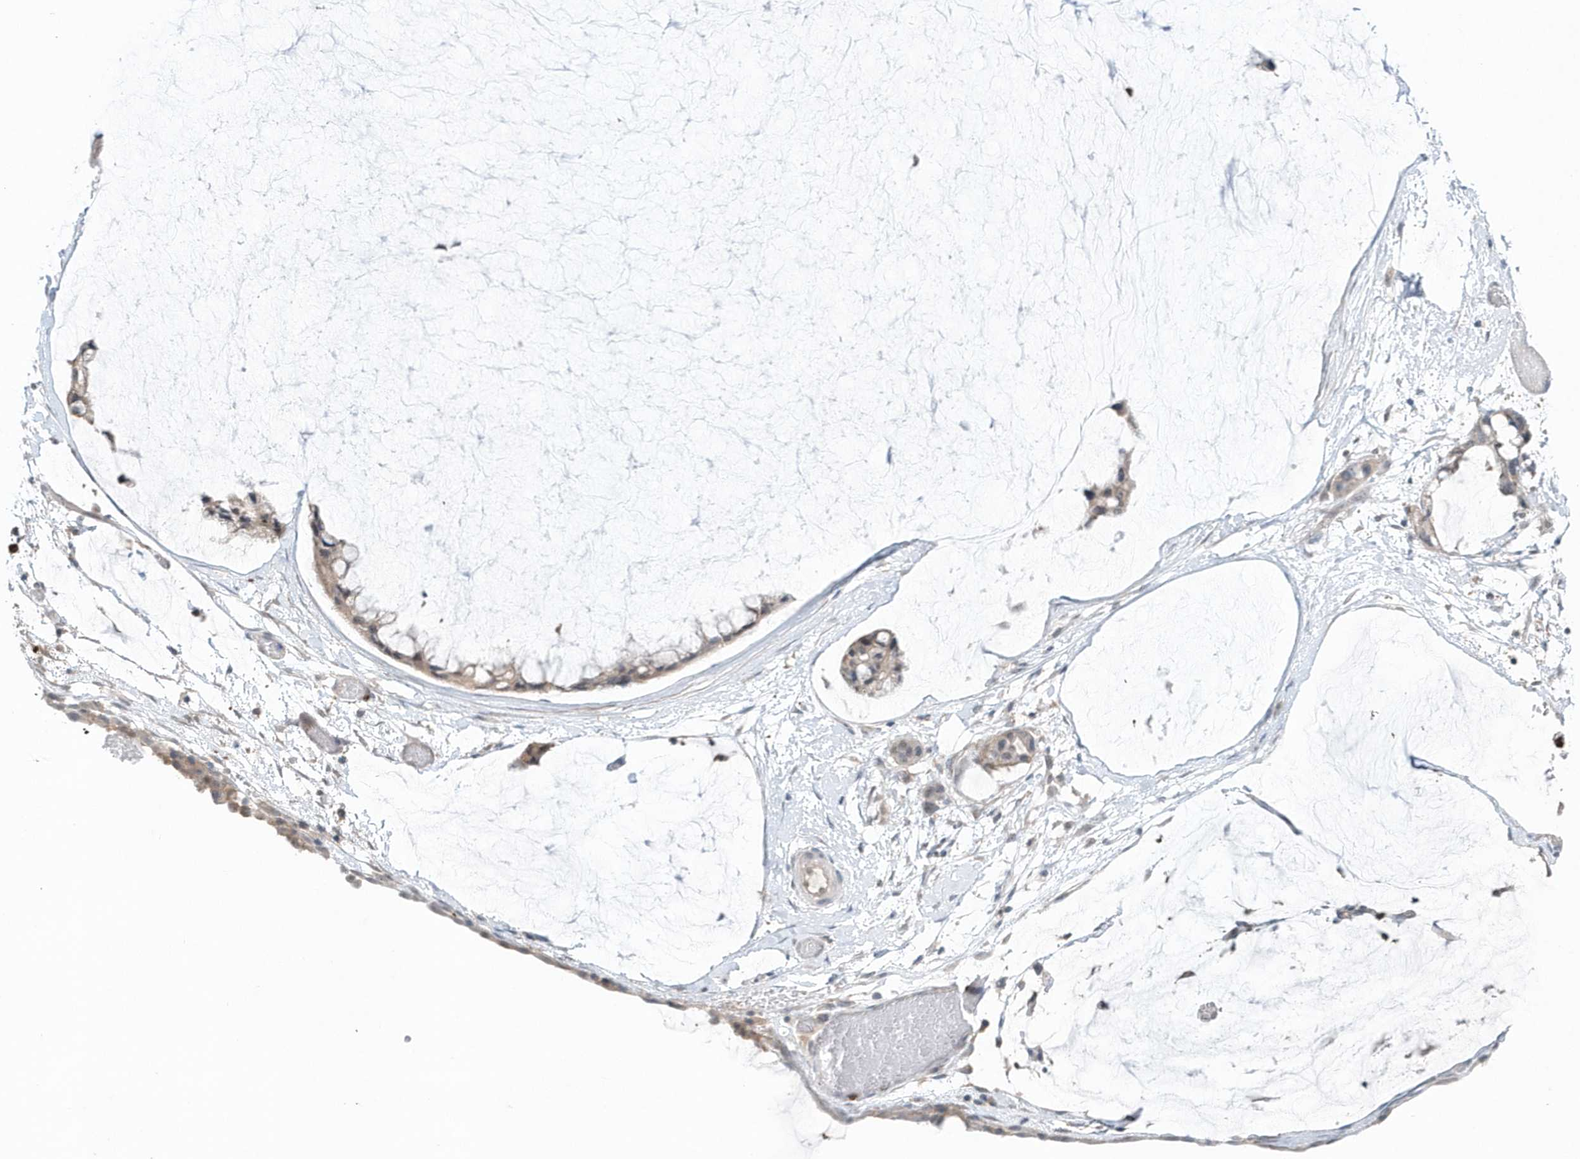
{"staining": {"intensity": "weak", "quantity": "<25%", "location": "cytoplasmic/membranous"}, "tissue": "ovarian cancer", "cell_type": "Tumor cells", "image_type": "cancer", "snomed": [{"axis": "morphology", "description": "Cystadenocarcinoma, mucinous, NOS"}, {"axis": "topography", "description": "Ovary"}], "caption": "An immunohistochemistry (IHC) image of ovarian mucinous cystadenocarcinoma is shown. There is no staining in tumor cells of ovarian mucinous cystadenocarcinoma.", "gene": "RNF7", "patient": {"sex": "female", "age": 39}}